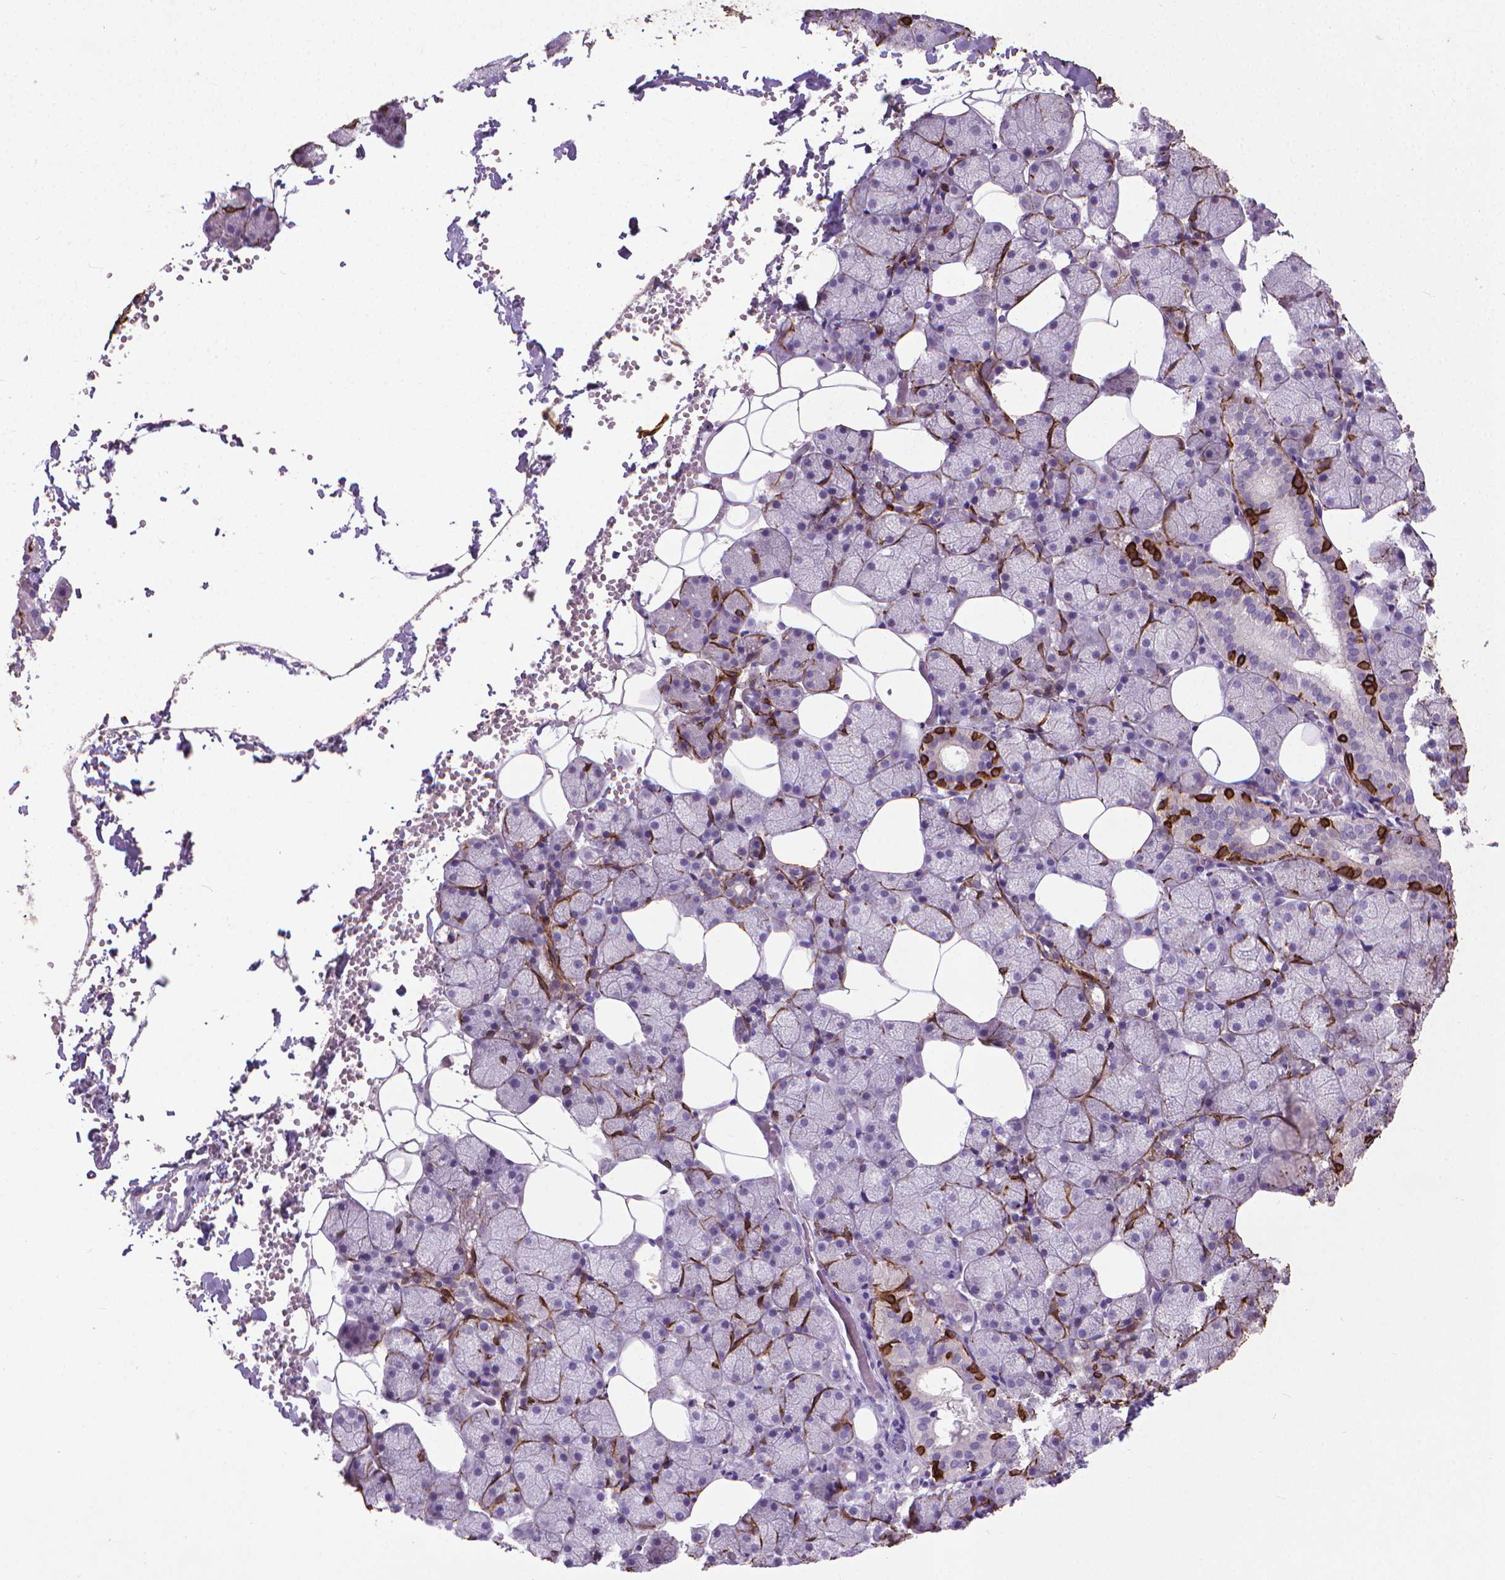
{"staining": {"intensity": "strong", "quantity": "25%-75%", "location": "cytoplasmic/membranous"}, "tissue": "salivary gland", "cell_type": "Glandular cells", "image_type": "normal", "snomed": [{"axis": "morphology", "description": "Normal tissue, NOS"}, {"axis": "topography", "description": "Salivary gland"}], "caption": "Protein analysis of unremarkable salivary gland exhibits strong cytoplasmic/membranous staining in approximately 25%-75% of glandular cells.", "gene": "KRT5", "patient": {"sex": "male", "age": 38}}